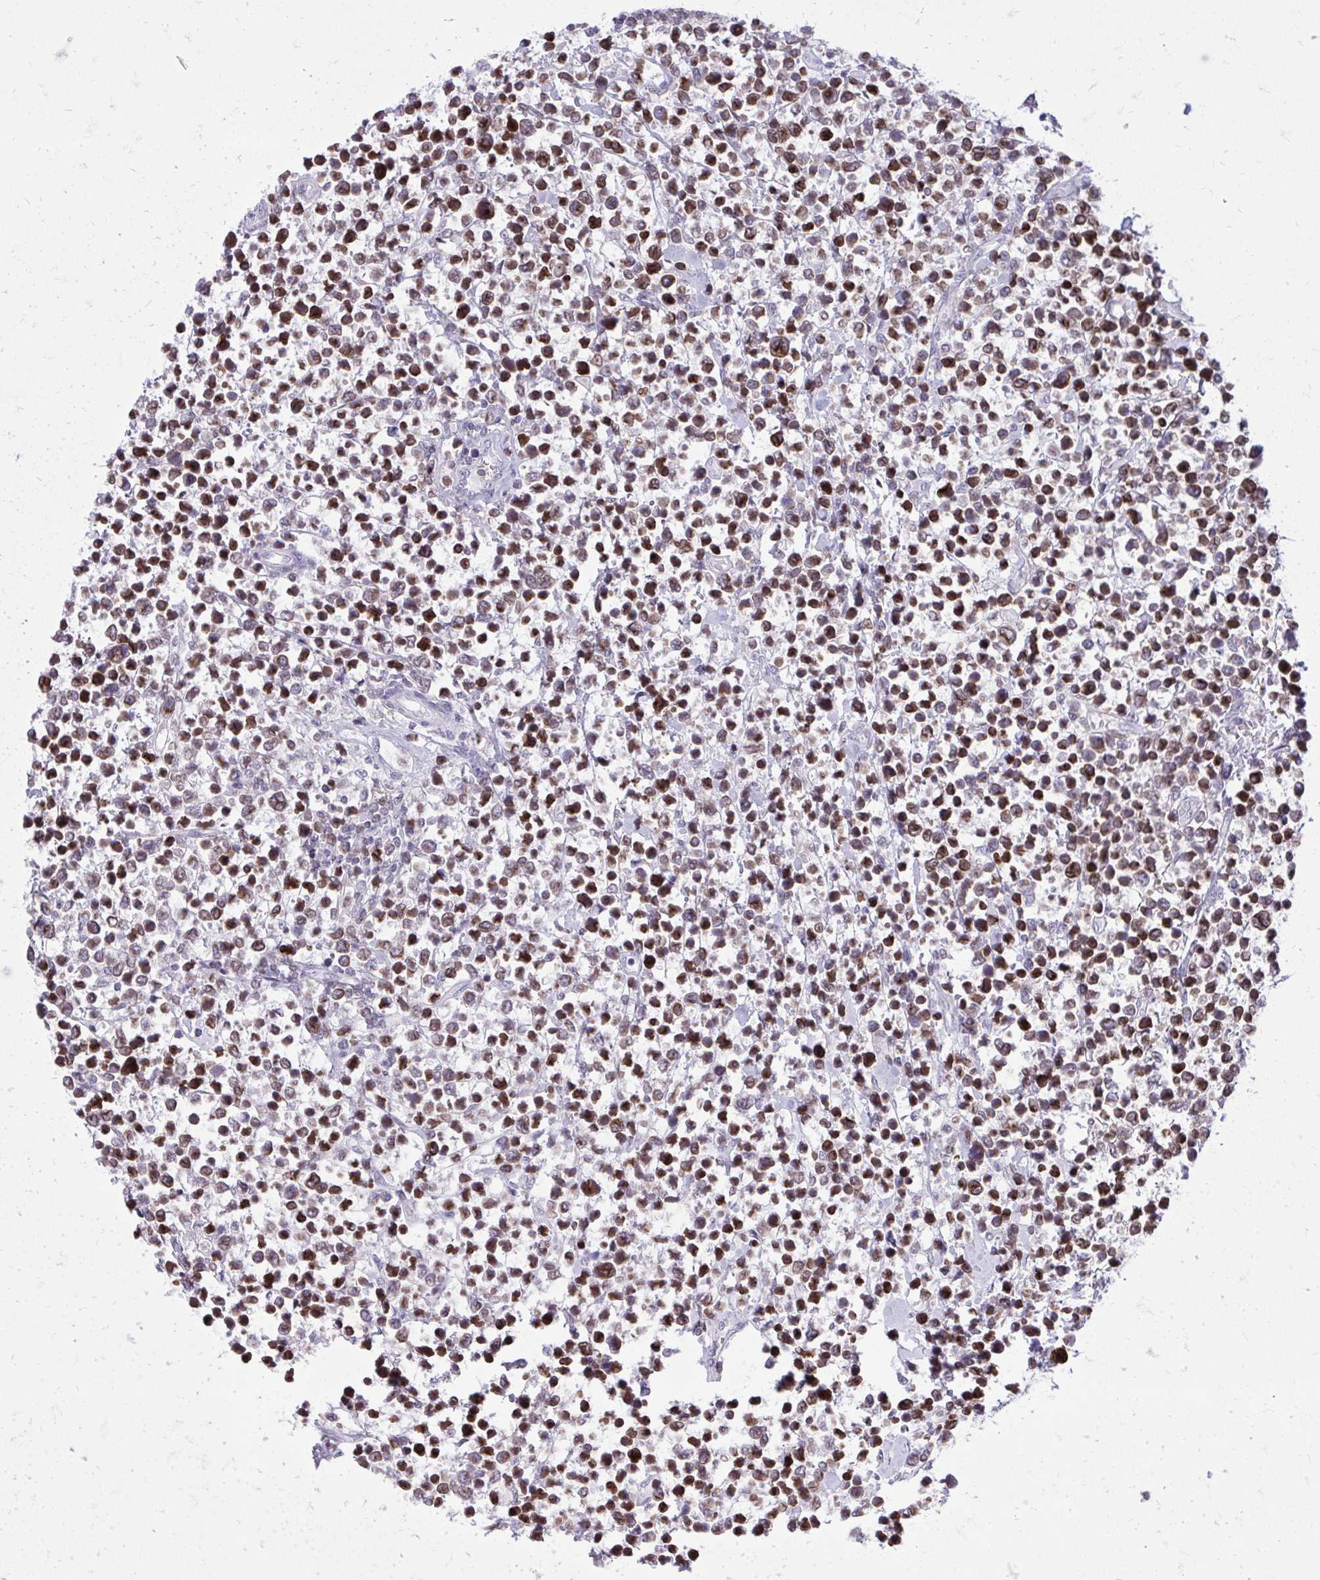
{"staining": {"intensity": "strong", "quantity": "25%-75%", "location": "cytoplasmic/membranous,nuclear"}, "tissue": "lymphoma", "cell_type": "Tumor cells", "image_type": "cancer", "snomed": [{"axis": "morphology", "description": "Malignant lymphoma, non-Hodgkin's type, High grade"}, {"axis": "topography", "description": "Soft tissue"}], "caption": "Immunohistochemistry (IHC) histopathology image of malignant lymphoma, non-Hodgkin's type (high-grade) stained for a protein (brown), which demonstrates high levels of strong cytoplasmic/membranous and nuclear positivity in approximately 25%-75% of tumor cells.", "gene": "RPS6KA2", "patient": {"sex": "female", "age": 56}}